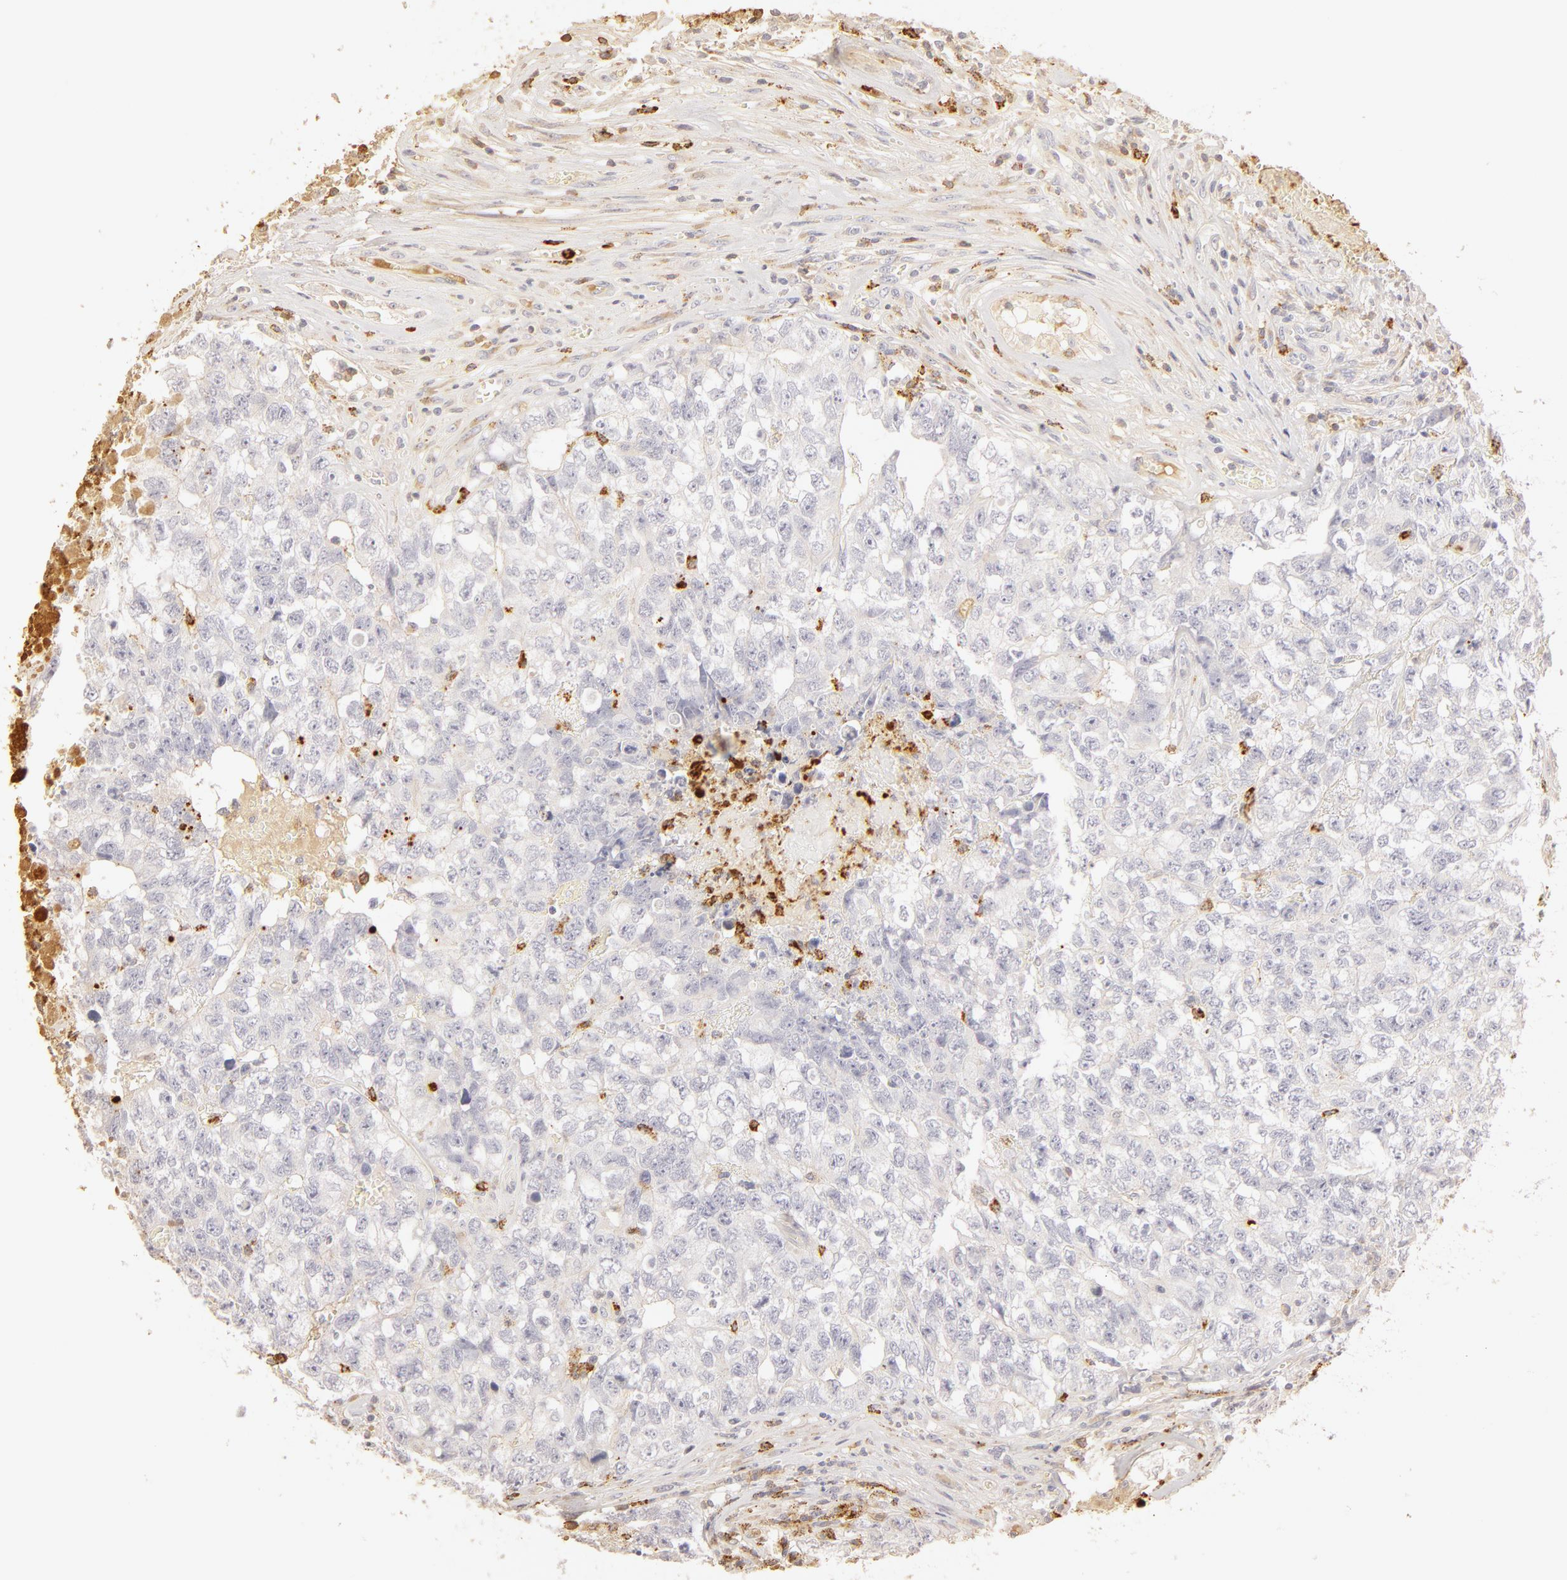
{"staining": {"intensity": "negative", "quantity": "none", "location": "none"}, "tissue": "testis cancer", "cell_type": "Tumor cells", "image_type": "cancer", "snomed": [{"axis": "morphology", "description": "Carcinoma, Embryonal, NOS"}, {"axis": "topography", "description": "Testis"}], "caption": "IHC micrograph of testis cancer stained for a protein (brown), which exhibits no staining in tumor cells.", "gene": "C1R", "patient": {"sex": "male", "age": 31}}